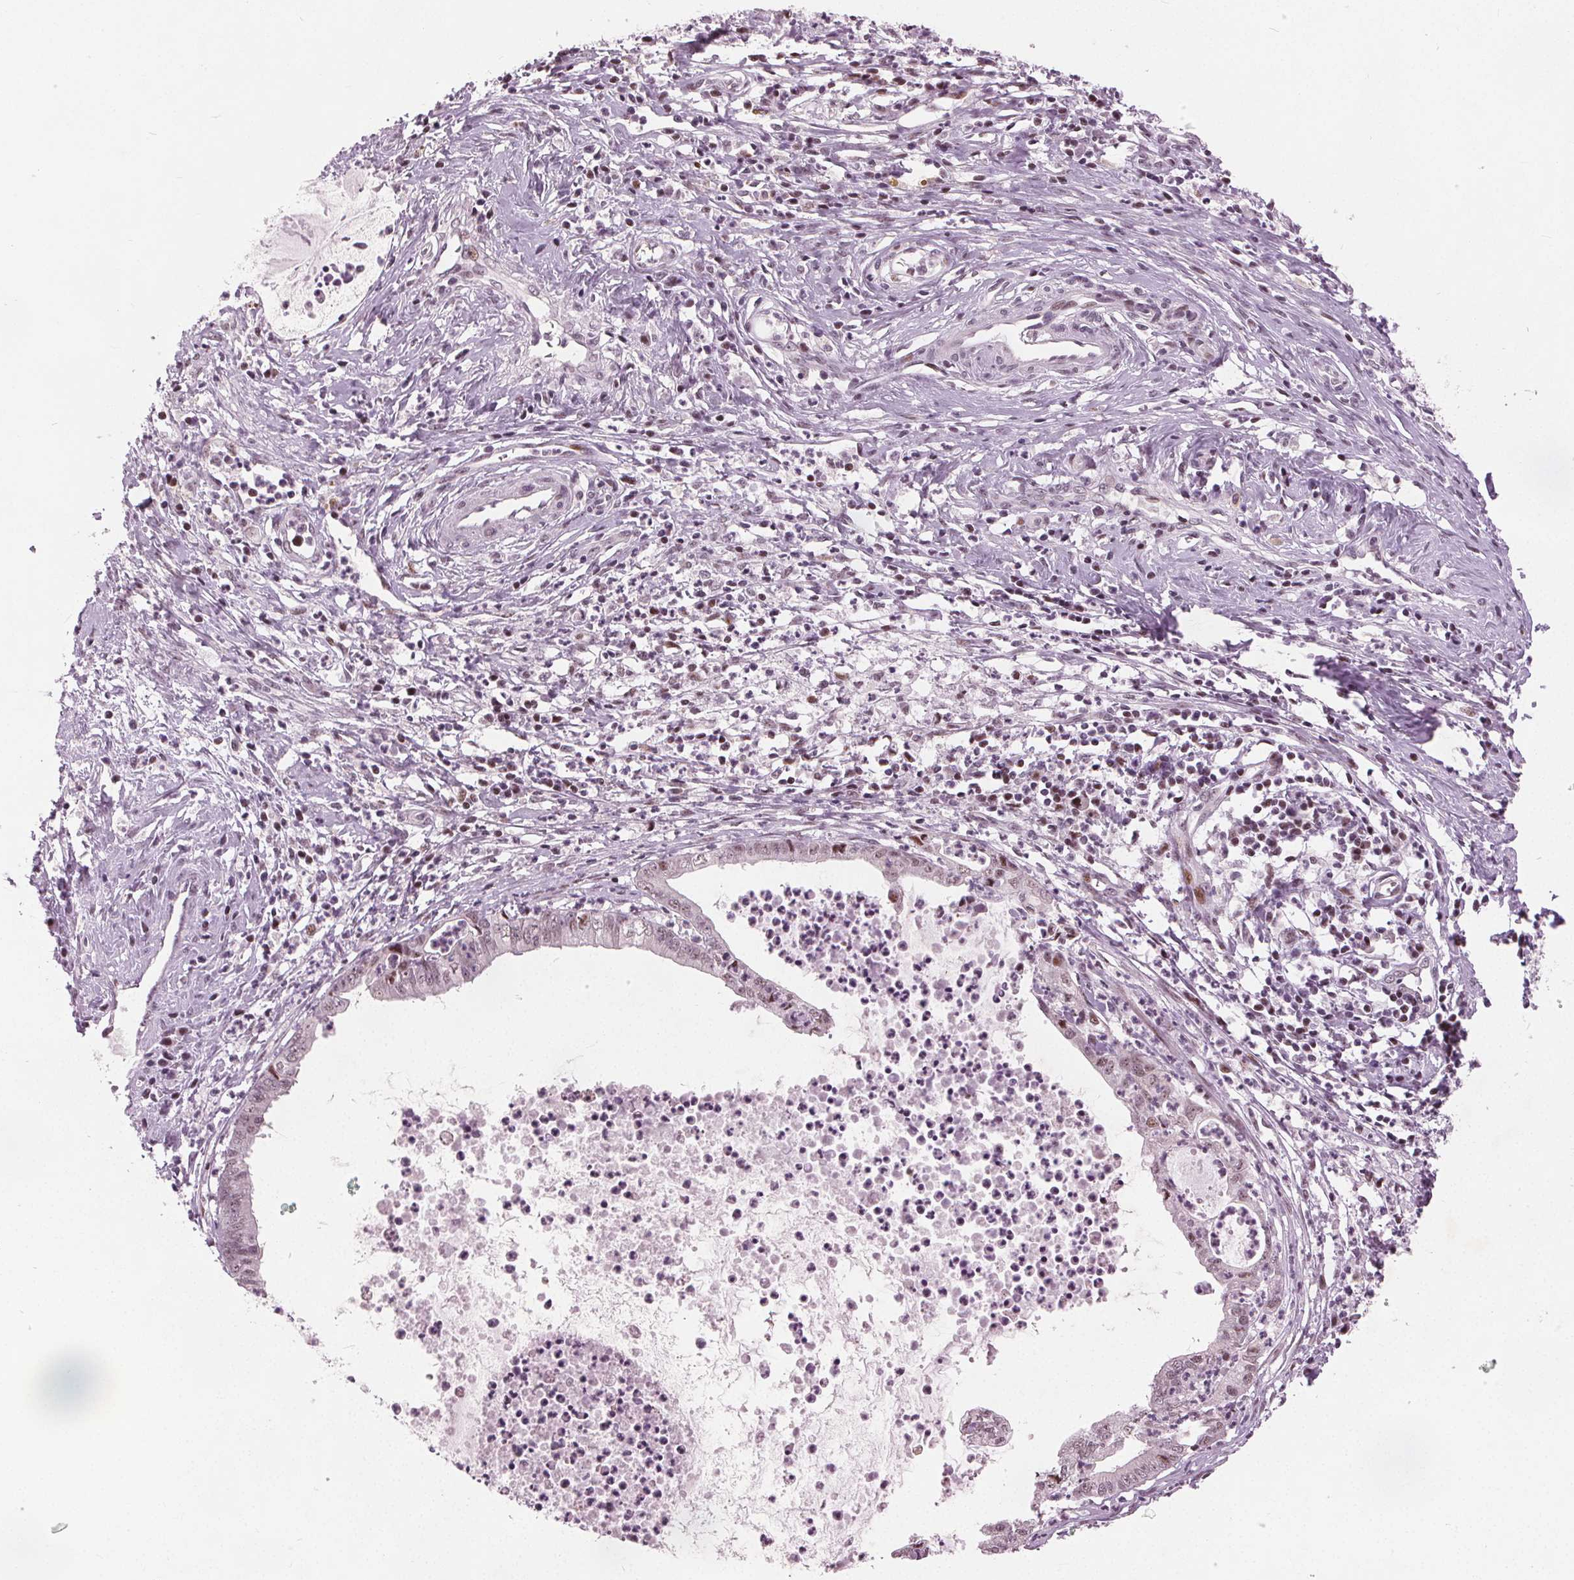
{"staining": {"intensity": "weak", "quantity": "25%-75%", "location": "nuclear"}, "tissue": "cervical cancer", "cell_type": "Tumor cells", "image_type": "cancer", "snomed": [{"axis": "morphology", "description": "Normal tissue, NOS"}, {"axis": "morphology", "description": "Adenocarcinoma, NOS"}, {"axis": "topography", "description": "Cervix"}], "caption": "Brown immunohistochemical staining in human cervical cancer (adenocarcinoma) shows weak nuclear staining in about 25%-75% of tumor cells.", "gene": "TTC34", "patient": {"sex": "female", "age": 38}}